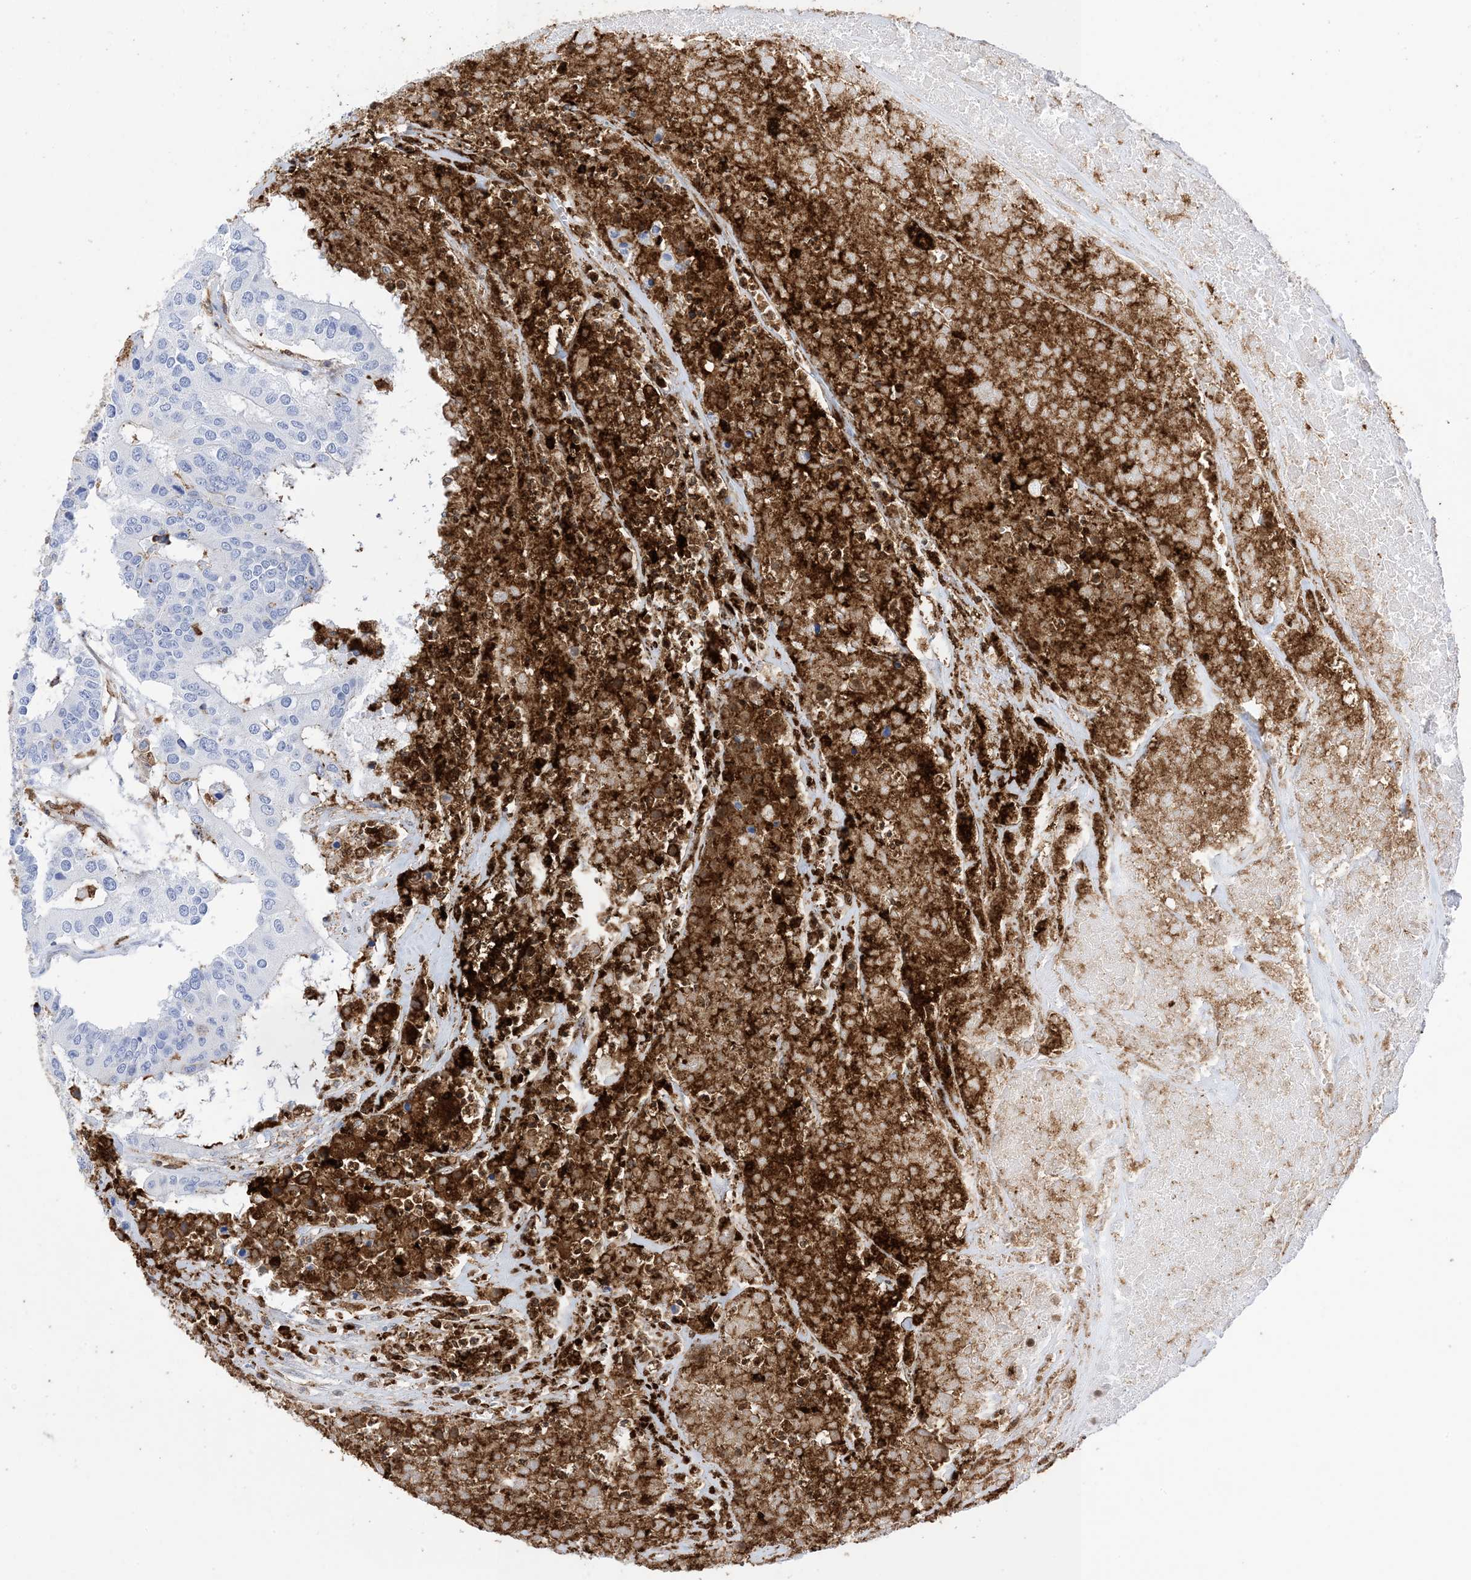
{"staining": {"intensity": "negative", "quantity": "none", "location": "none"}, "tissue": "colorectal cancer", "cell_type": "Tumor cells", "image_type": "cancer", "snomed": [{"axis": "morphology", "description": "Adenocarcinoma, NOS"}, {"axis": "topography", "description": "Colon"}], "caption": "Micrograph shows no protein expression in tumor cells of adenocarcinoma (colorectal) tissue. (Stains: DAB immunohistochemistry with hematoxylin counter stain, Microscopy: brightfield microscopy at high magnification).", "gene": "ANXA1", "patient": {"sex": "male", "age": 77}}